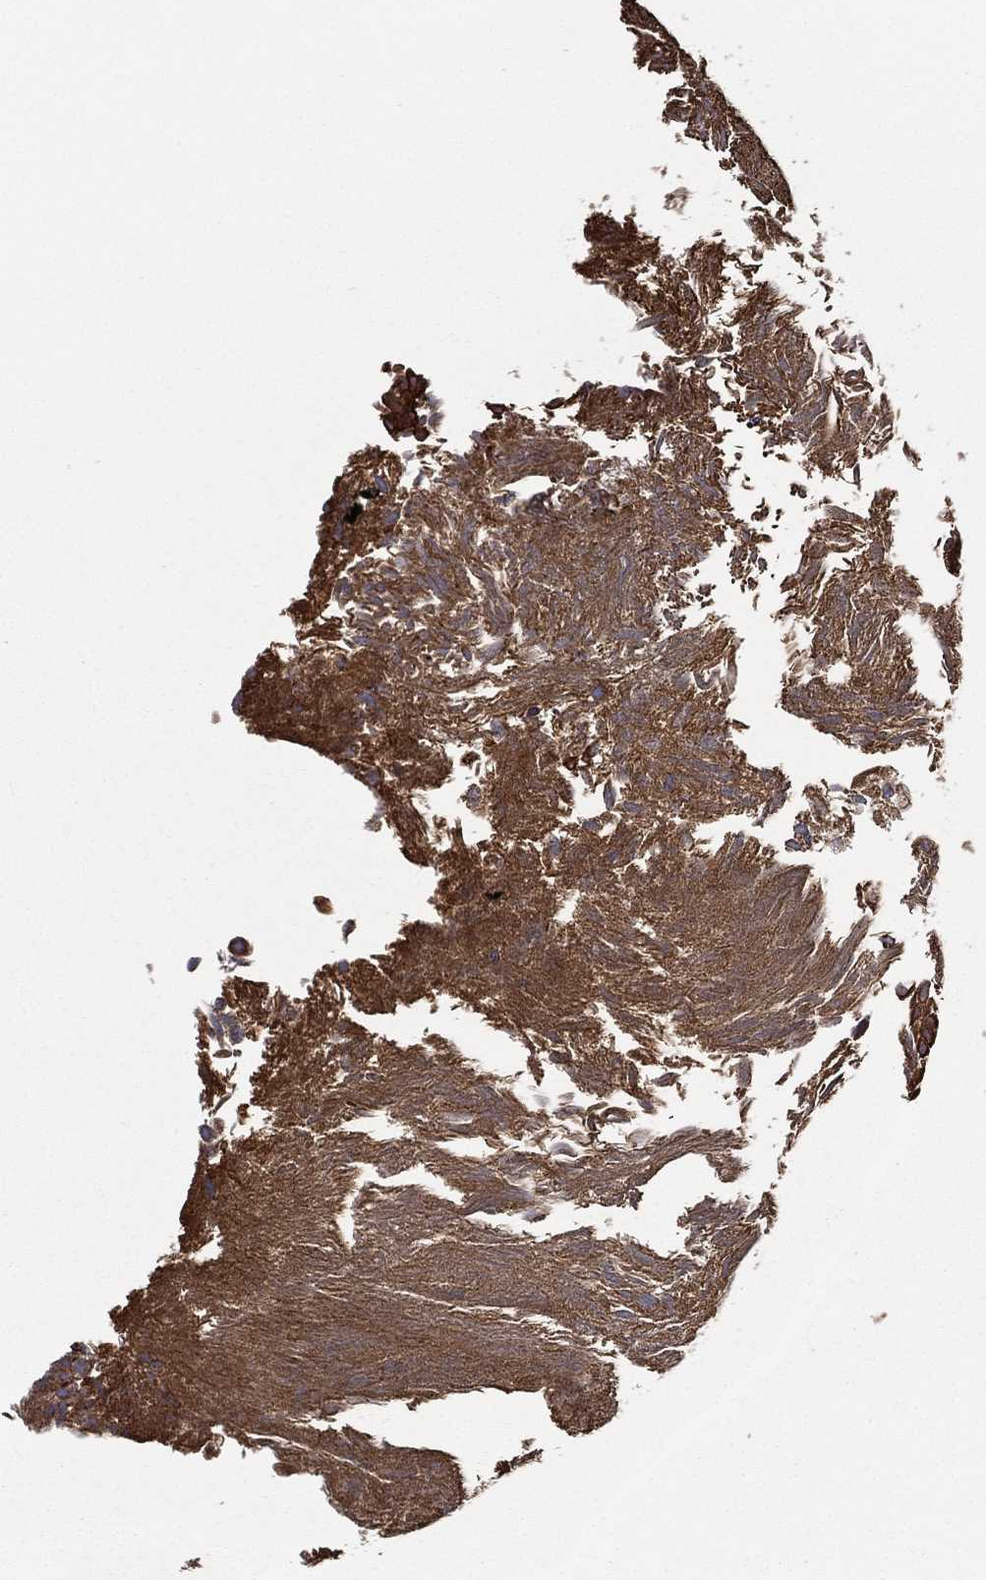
{"staining": {"intensity": "moderate", "quantity": "25%-75%", "location": "cytoplasmic/membranous"}, "tissue": "urothelial cancer", "cell_type": "Tumor cells", "image_type": "cancer", "snomed": [{"axis": "morphology", "description": "Urothelial carcinoma, Low grade"}, {"axis": "topography", "description": "Urinary bladder"}], "caption": "IHC staining of low-grade urothelial carcinoma, which shows medium levels of moderate cytoplasmic/membranous positivity in about 25%-75% of tumor cells indicating moderate cytoplasmic/membranous protein positivity. The staining was performed using DAB (brown) for protein detection and nuclei were counterstained in hematoxylin (blue).", "gene": "UACA", "patient": {"sex": "male", "age": 52}}